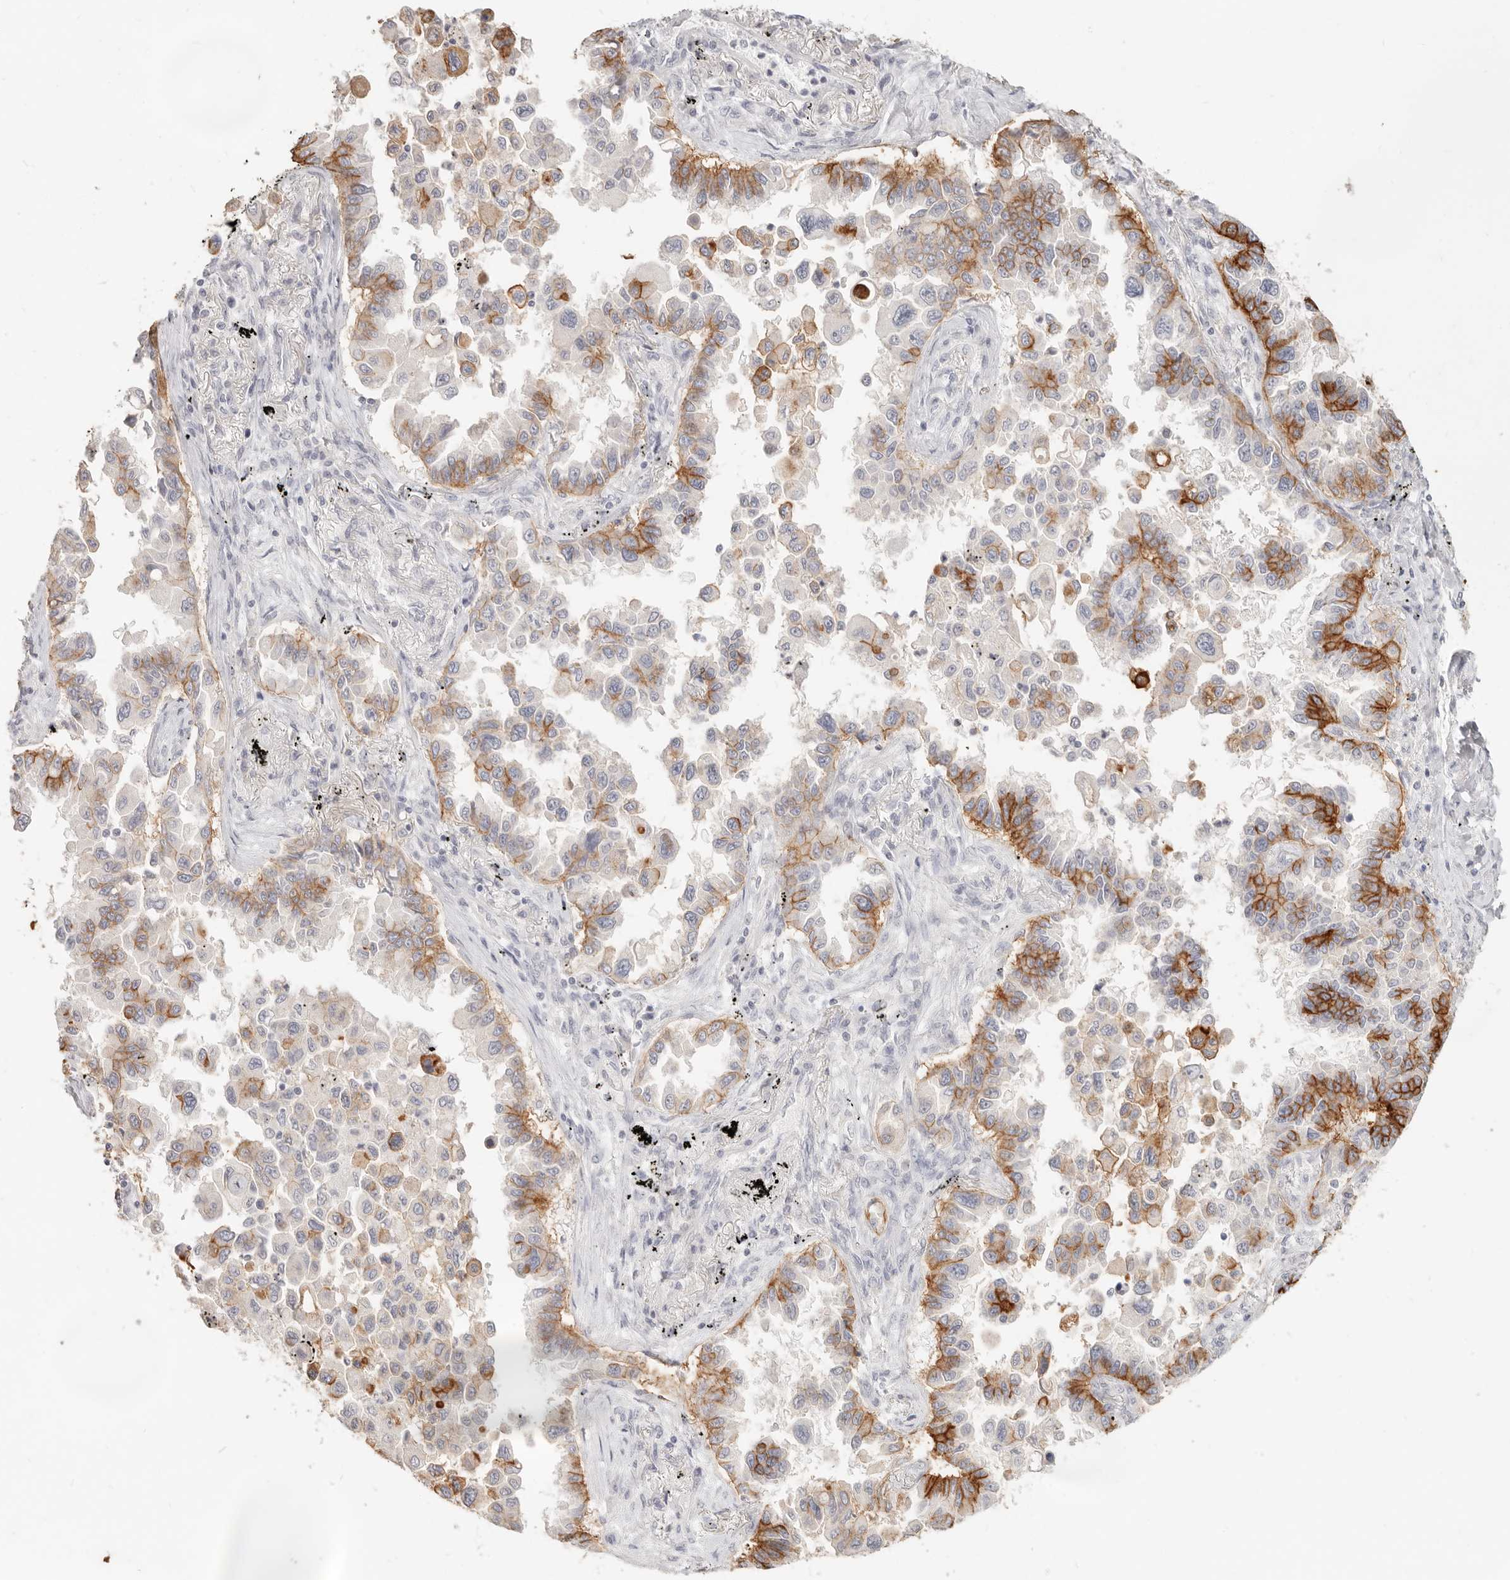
{"staining": {"intensity": "moderate", "quantity": "25%-75%", "location": "cytoplasmic/membranous"}, "tissue": "lung cancer", "cell_type": "Tumor cells", "image_type": "cancer", "snomed": [{"axis": "morphology", "description": "Adenocarcinoma, NOS"}, {"axis": "topography", "description": "Lung"}], "caption": "Immunohistochemical staining of human adenocarcinoma (lung) reveals medium levels of moderate cytoplasmic/membranous protein positivity in about 25%-75% of tumor cells.", "gene": "EPCAM", "patient": {"sex": "female", "age": 67}}